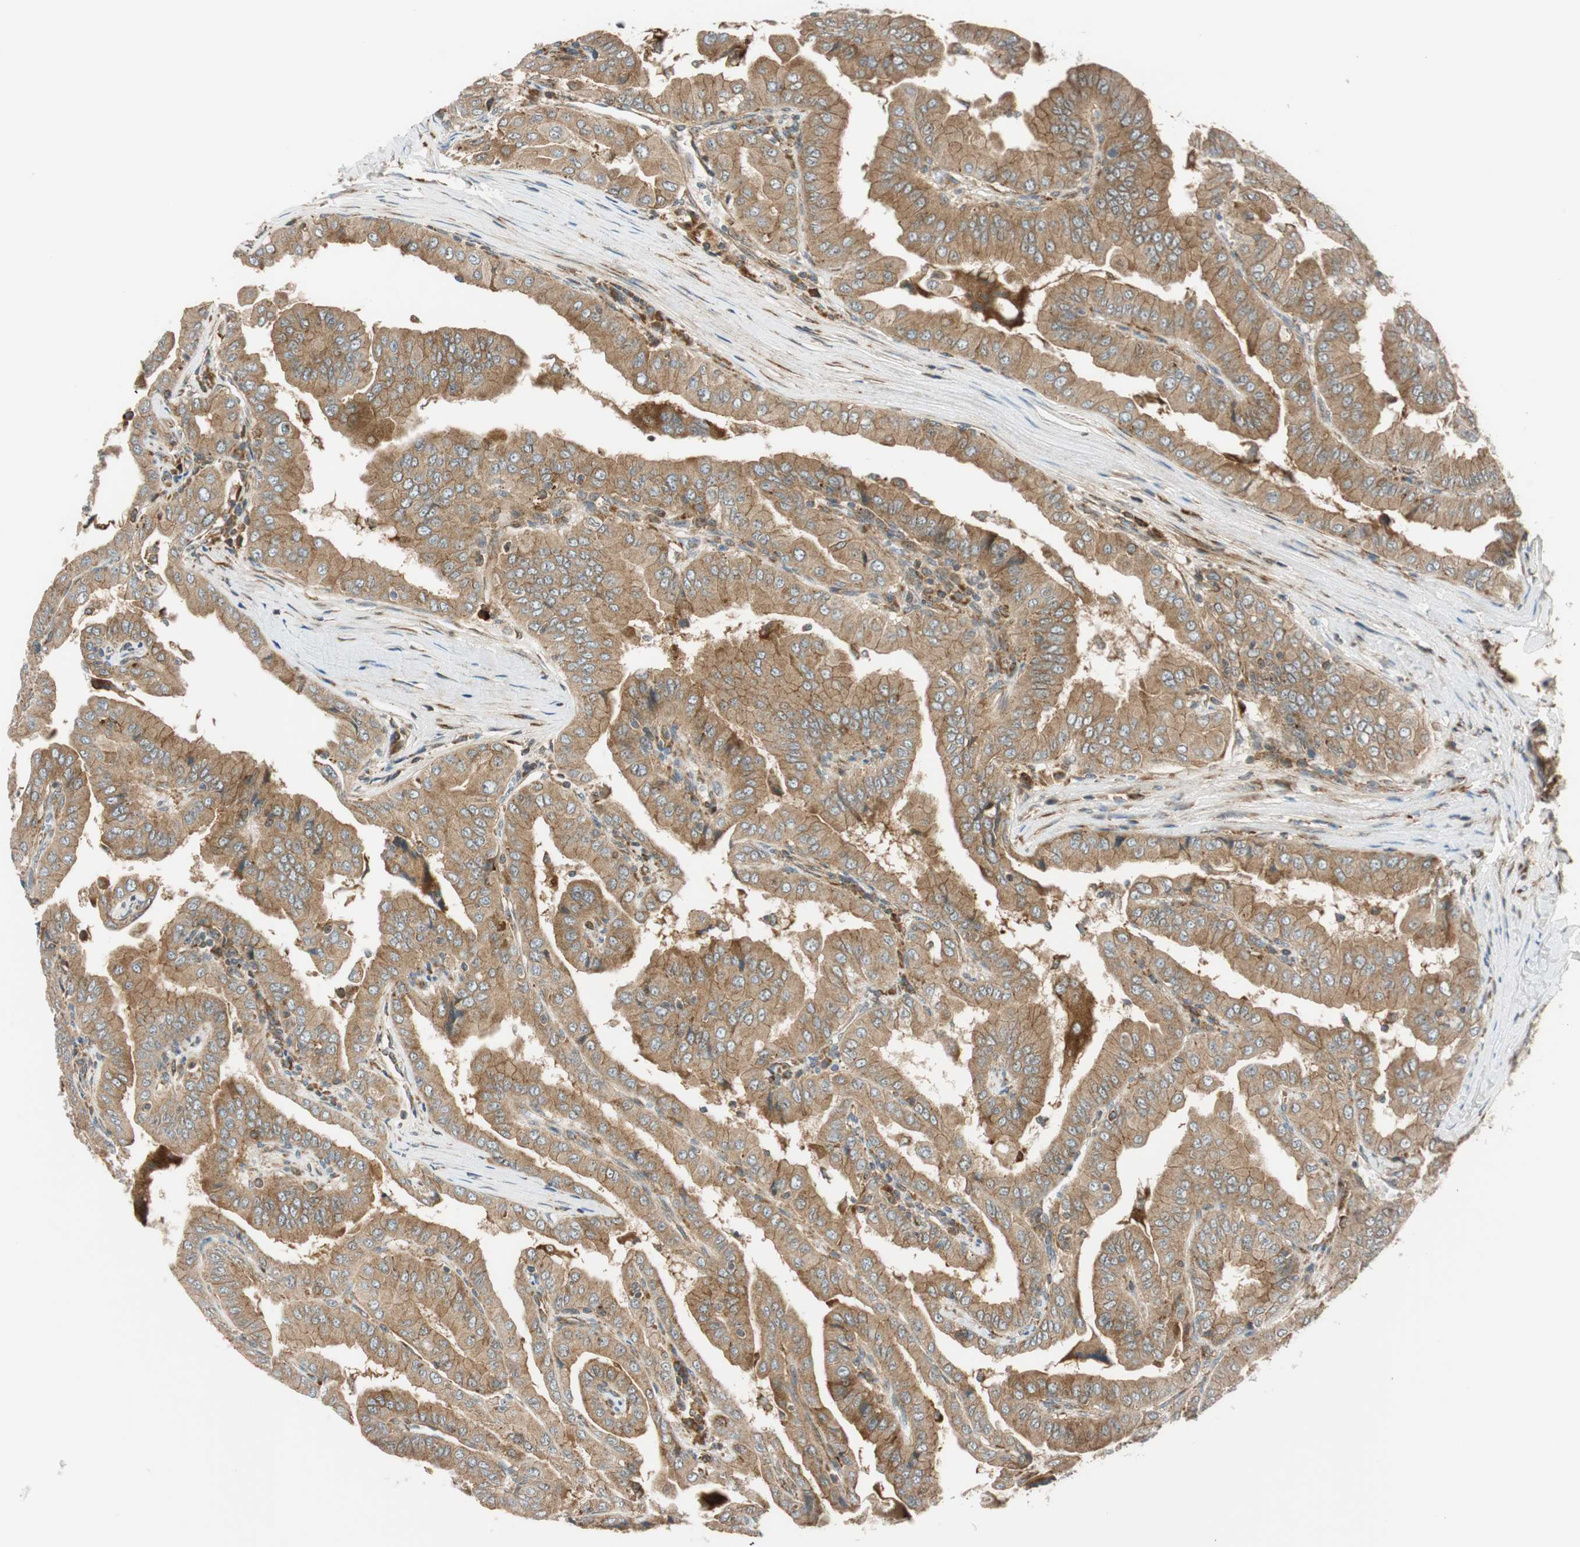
{"staining": {"intensity": "moderate", "quantity": ">75%", "location": "cytoplasmic/membranous"}, "tissue": "thyroid cancer", "cell_type": "Tumor cells", "image_type": "cancer", "snomed": [{"axis": "morphology", "description": "Papillary adenocarcinoma, NOS"}, {"axis": "topography", "description": "Thyroid gland"}], "caption": "Thyroid papillary adenocarcinoma tissue shows moderate cytoplasmic/membranous expression in approximately >75% of tumor cells", "gene": "ABI1", "patient": {"sex": "male", "age": 33}}